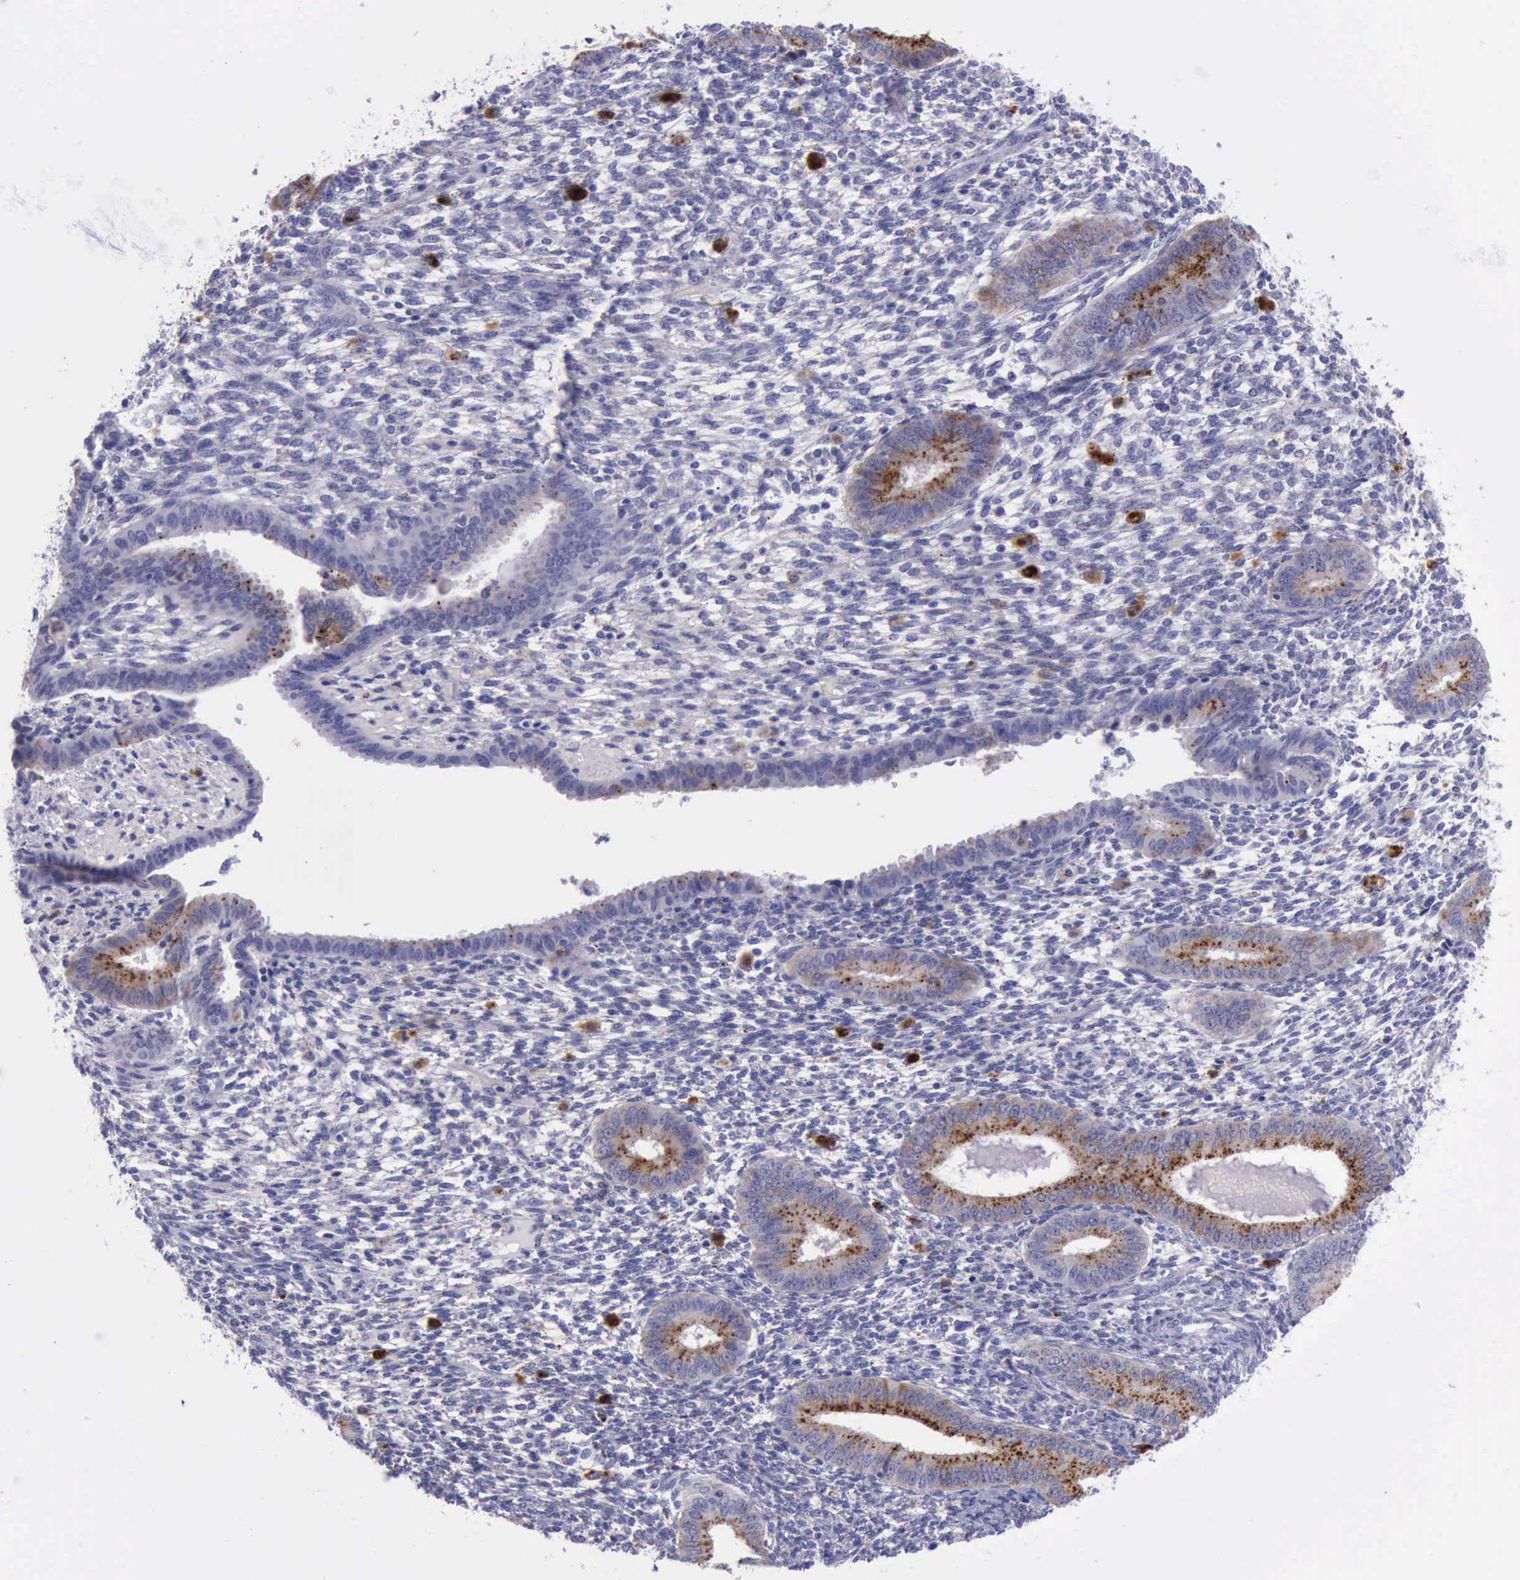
{"staining": {"intensity": "negative", "quantity": "none", "location": "none"}, "tissue": "endometrium", "cell_type": "Cells in endometrial stroma", "image_type": "normal", "snomed": [{"axis": "morphology", "description": "Normal tissue, NOS"}, {"axis": "topography", "description": "Endometrium"}], "caption": "Cells in endometrial stroma show no significant protein staining in benign endometrium.", "gene": "GLA", "patient": {"sex": "female", "age": 42}}